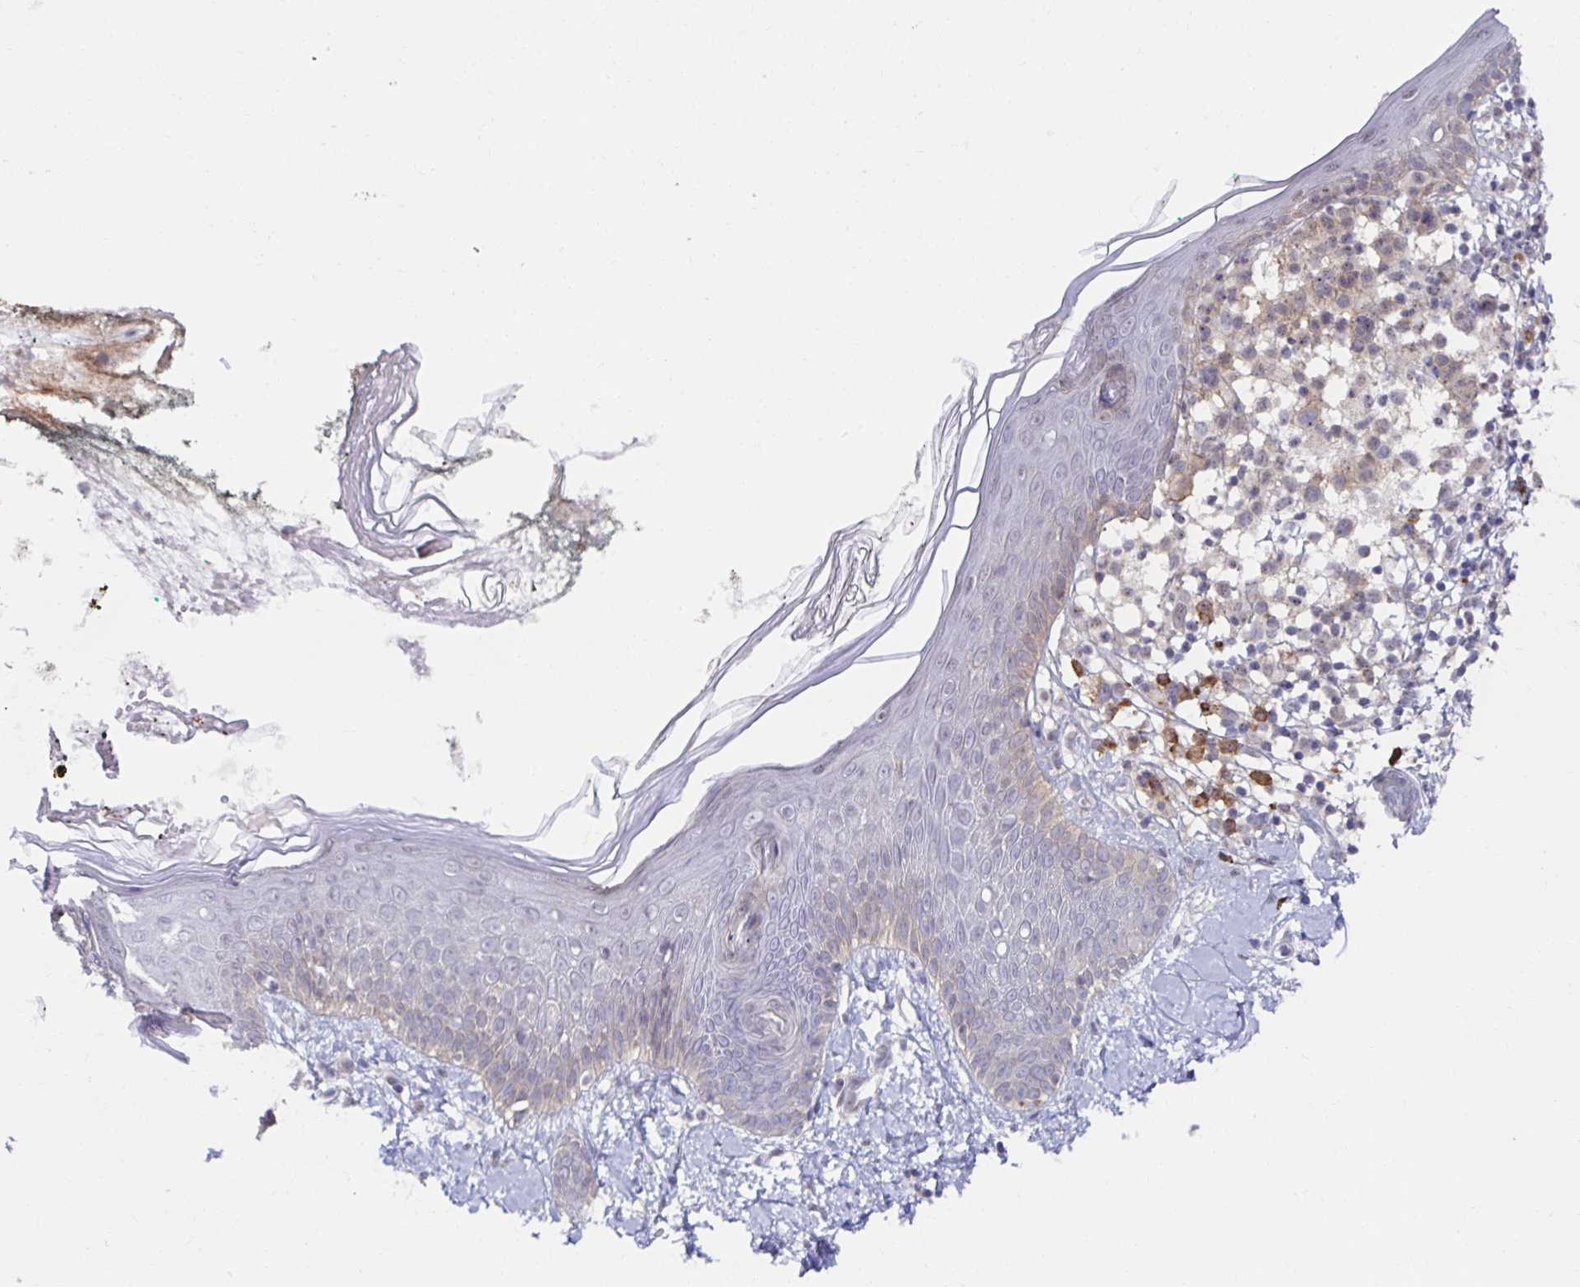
{"staining": {"intensity": "negative", "quantity": "none", "location": "none"}, "tissue": "skin", "cell_type": "Fibroblasts", "image_type": "normal", "snomed": [{"axis": "morphology", "description": "Normal tissue, NOS"}, {"axis": "topography", "description": "Skin"}], "caption": "Fibroblasts show no significant protein positivity in unremarkable skin. (DAB immunohistochemistry (IHC), high magnification).", "gene": "BAD", "patient": {"sex": "female", "age": 34}}